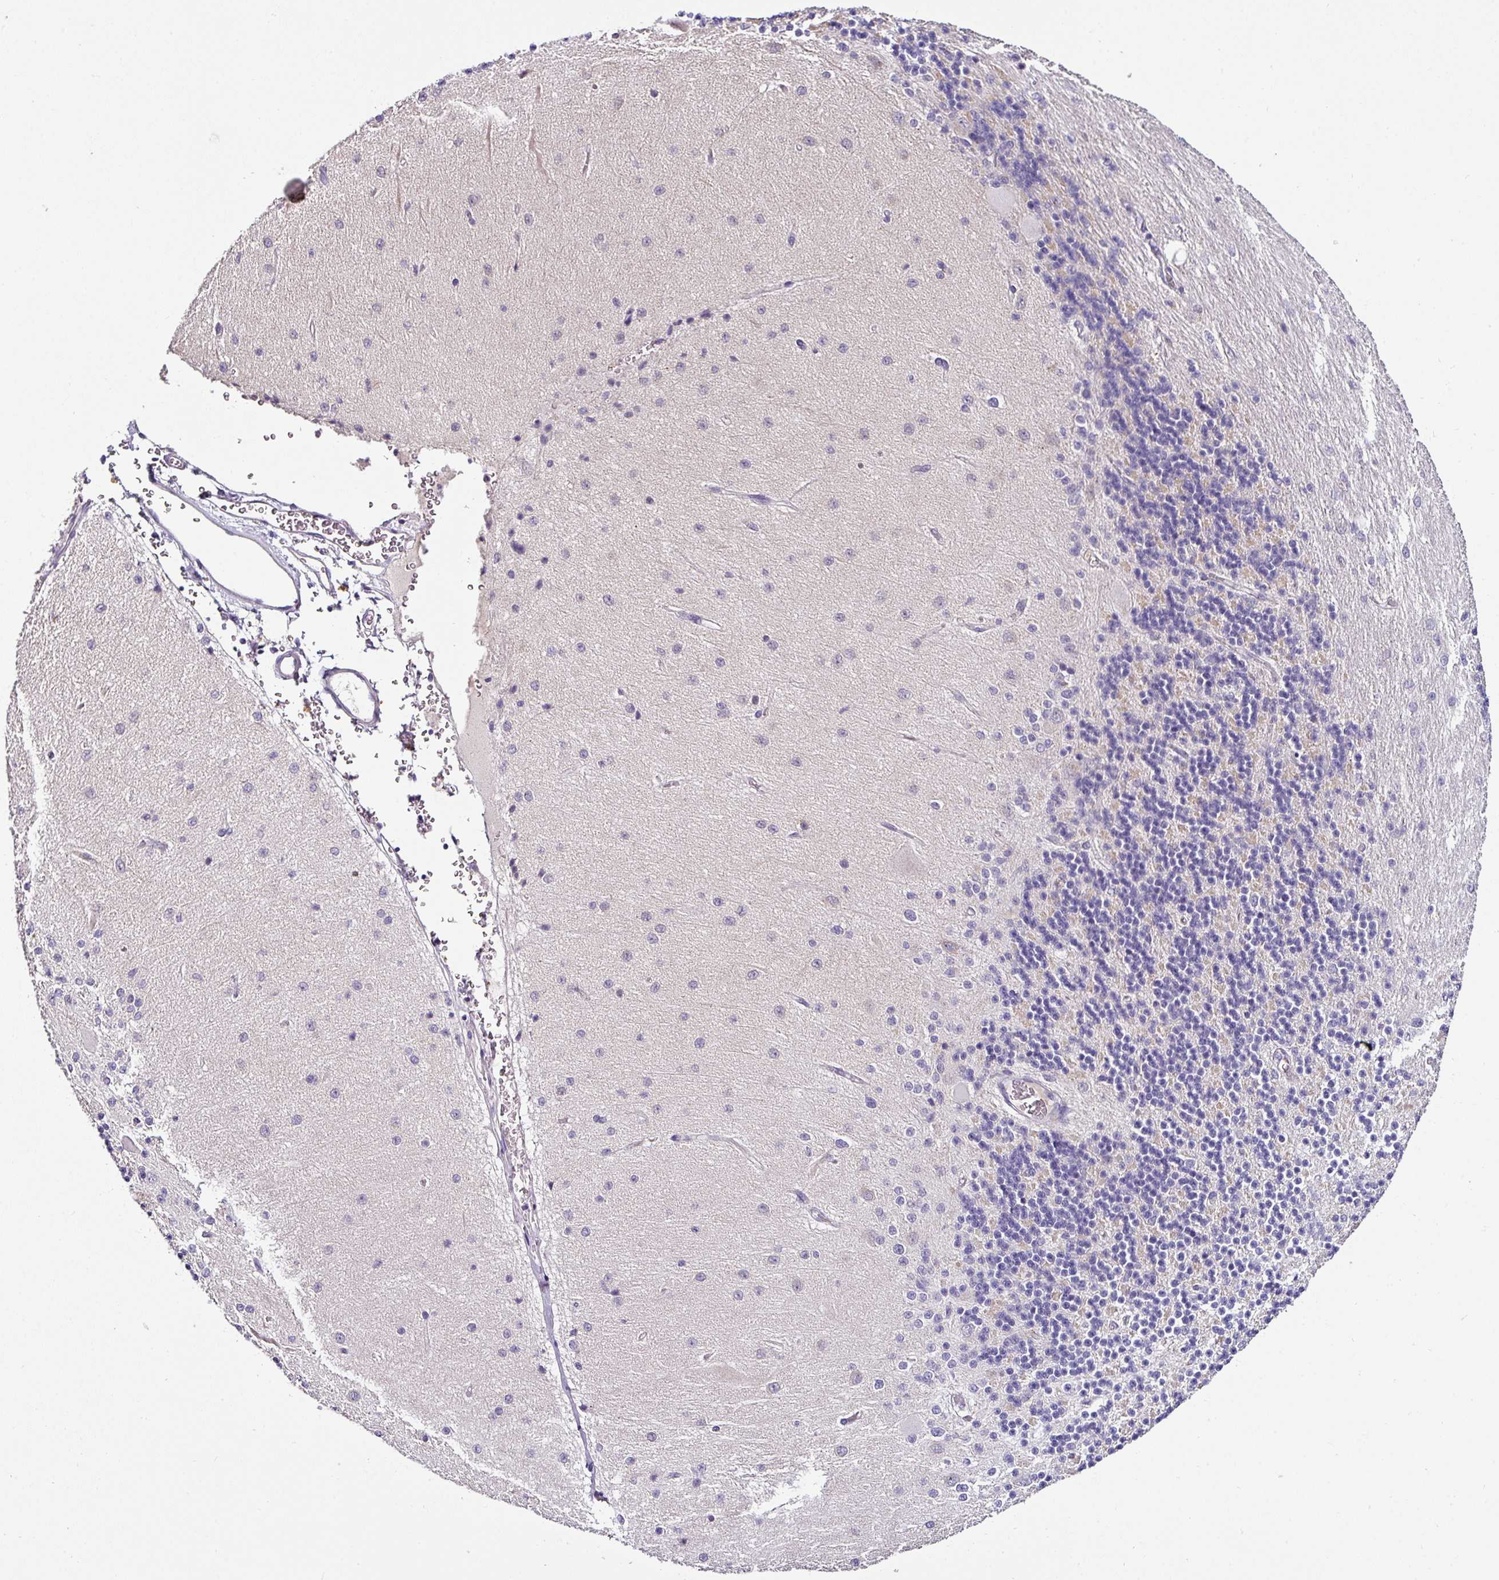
{"staining": {"intensity": "weak", "quantity": "<25%", "location": "cytoplasmic/membranous"}, "tissue": "cerebellum", "cell_type": "Cells in granular layer", "image_type": "normal", "snomed": [{"axis": "morphology", "description": "Normal tissue, NOS"}, {"axis": "topography", "description": "Cerebellum"}], "caption": "This micrograph is of unremarkable cerebellum stained with IHC to label a protein in brown with the nuclei are counter-stained blue. There is no staining in cells in granular layer.", "gene": "NAPSA", "patient": {"sex": "female", "age": 29}}